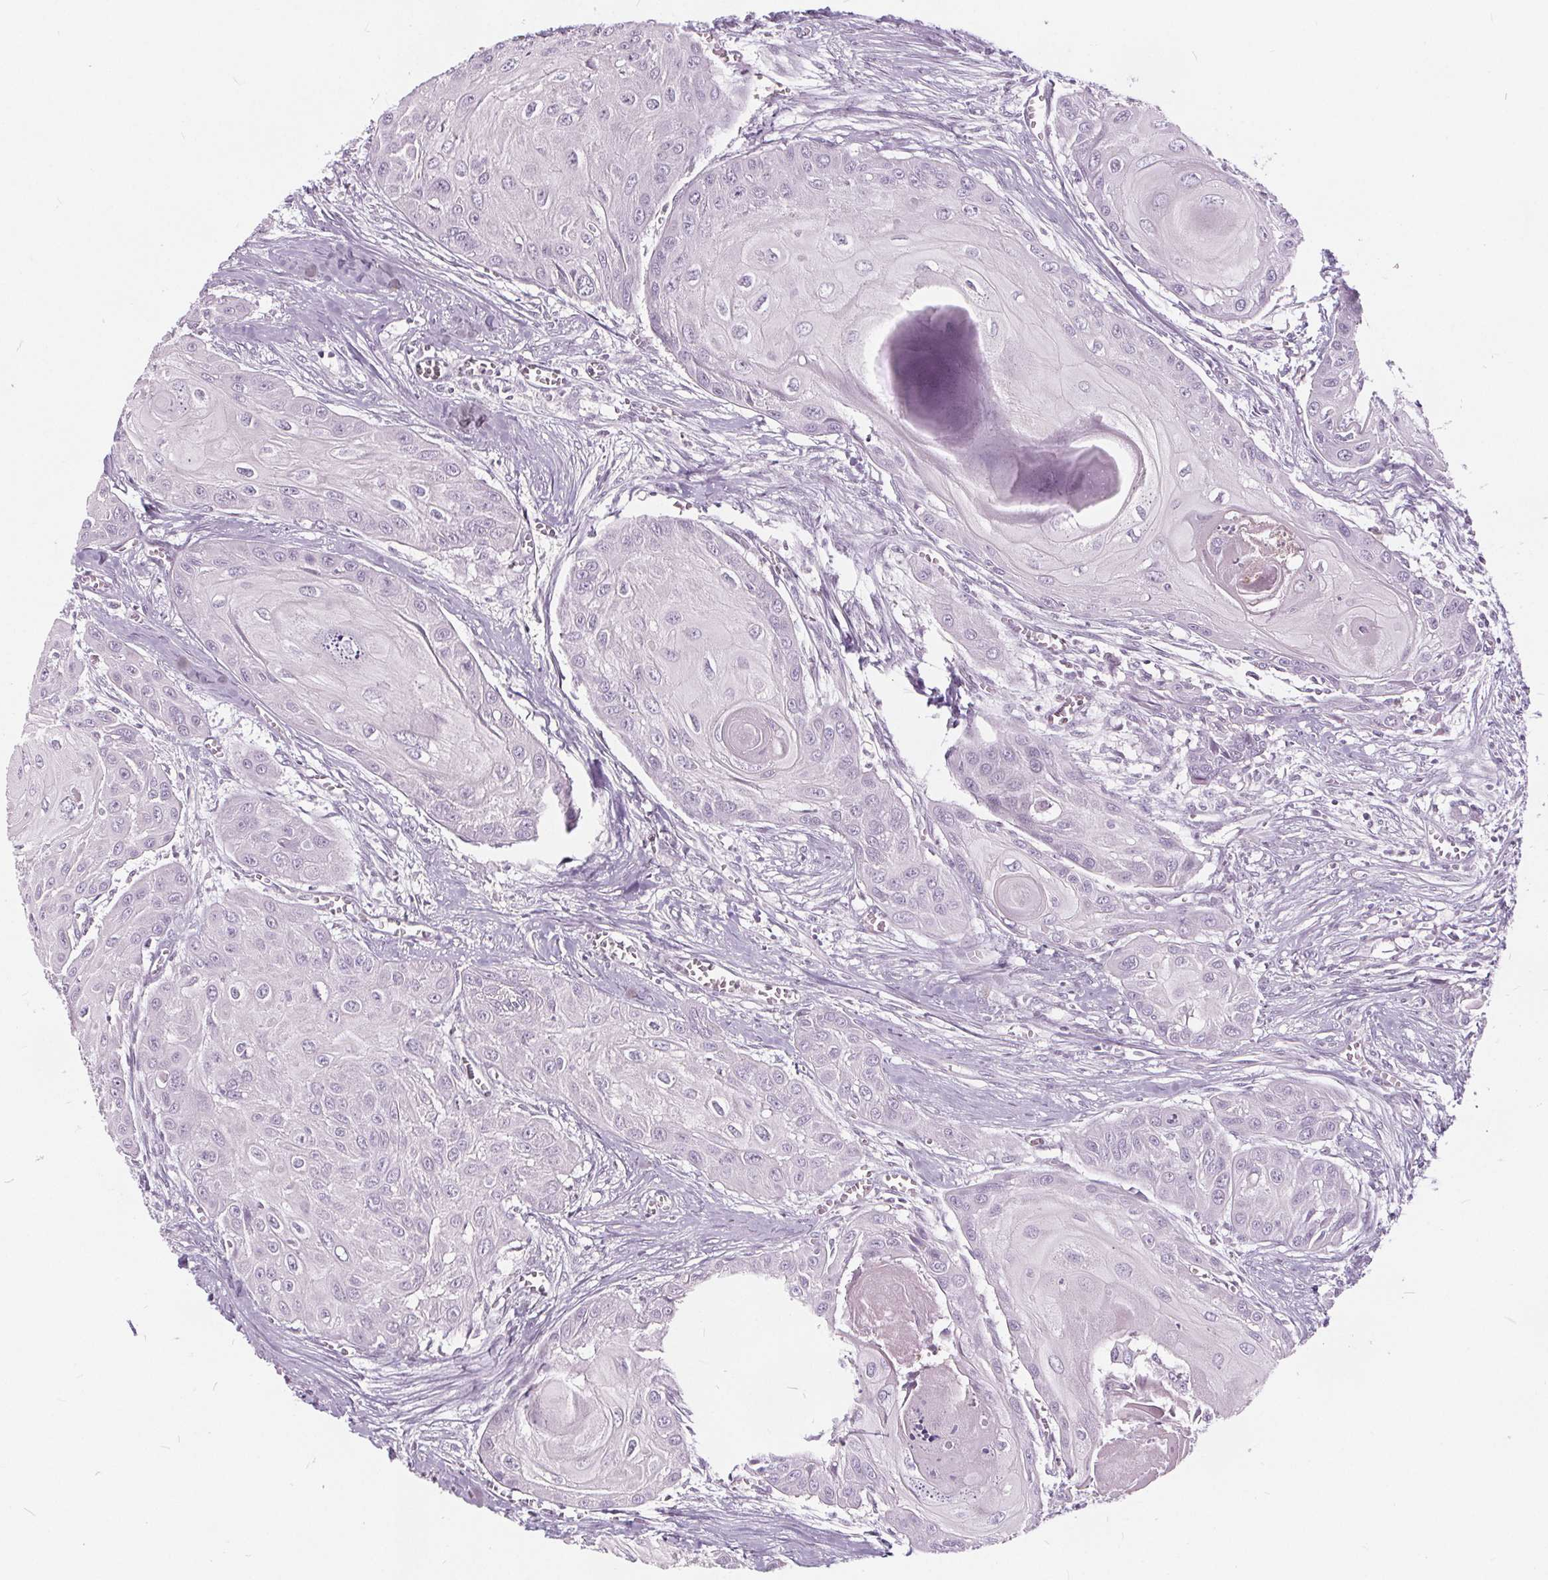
{"staining": {"intensity": "negative", "quantity": "none", "location": "none"}, "tissue": "head and neck cancer", "cell_type": "Tumor cells", "image_type": "cancer", "snomed": [{"axis": "morphology", "description": "Squamous cell carcinoma, NOS"}, {"axis": "topography", "description": "Oral tissue"}, {"axis": "topography", "description": "Head-Neck"}], "caption": "Immunohistochemistry micrograph of squamous cell carcinoma (head and neck) stained for a protein (brown), which displays no positivity in tumor cells.", "gene": "HAAO", "patient": {"sex": "male", "age": 71}}